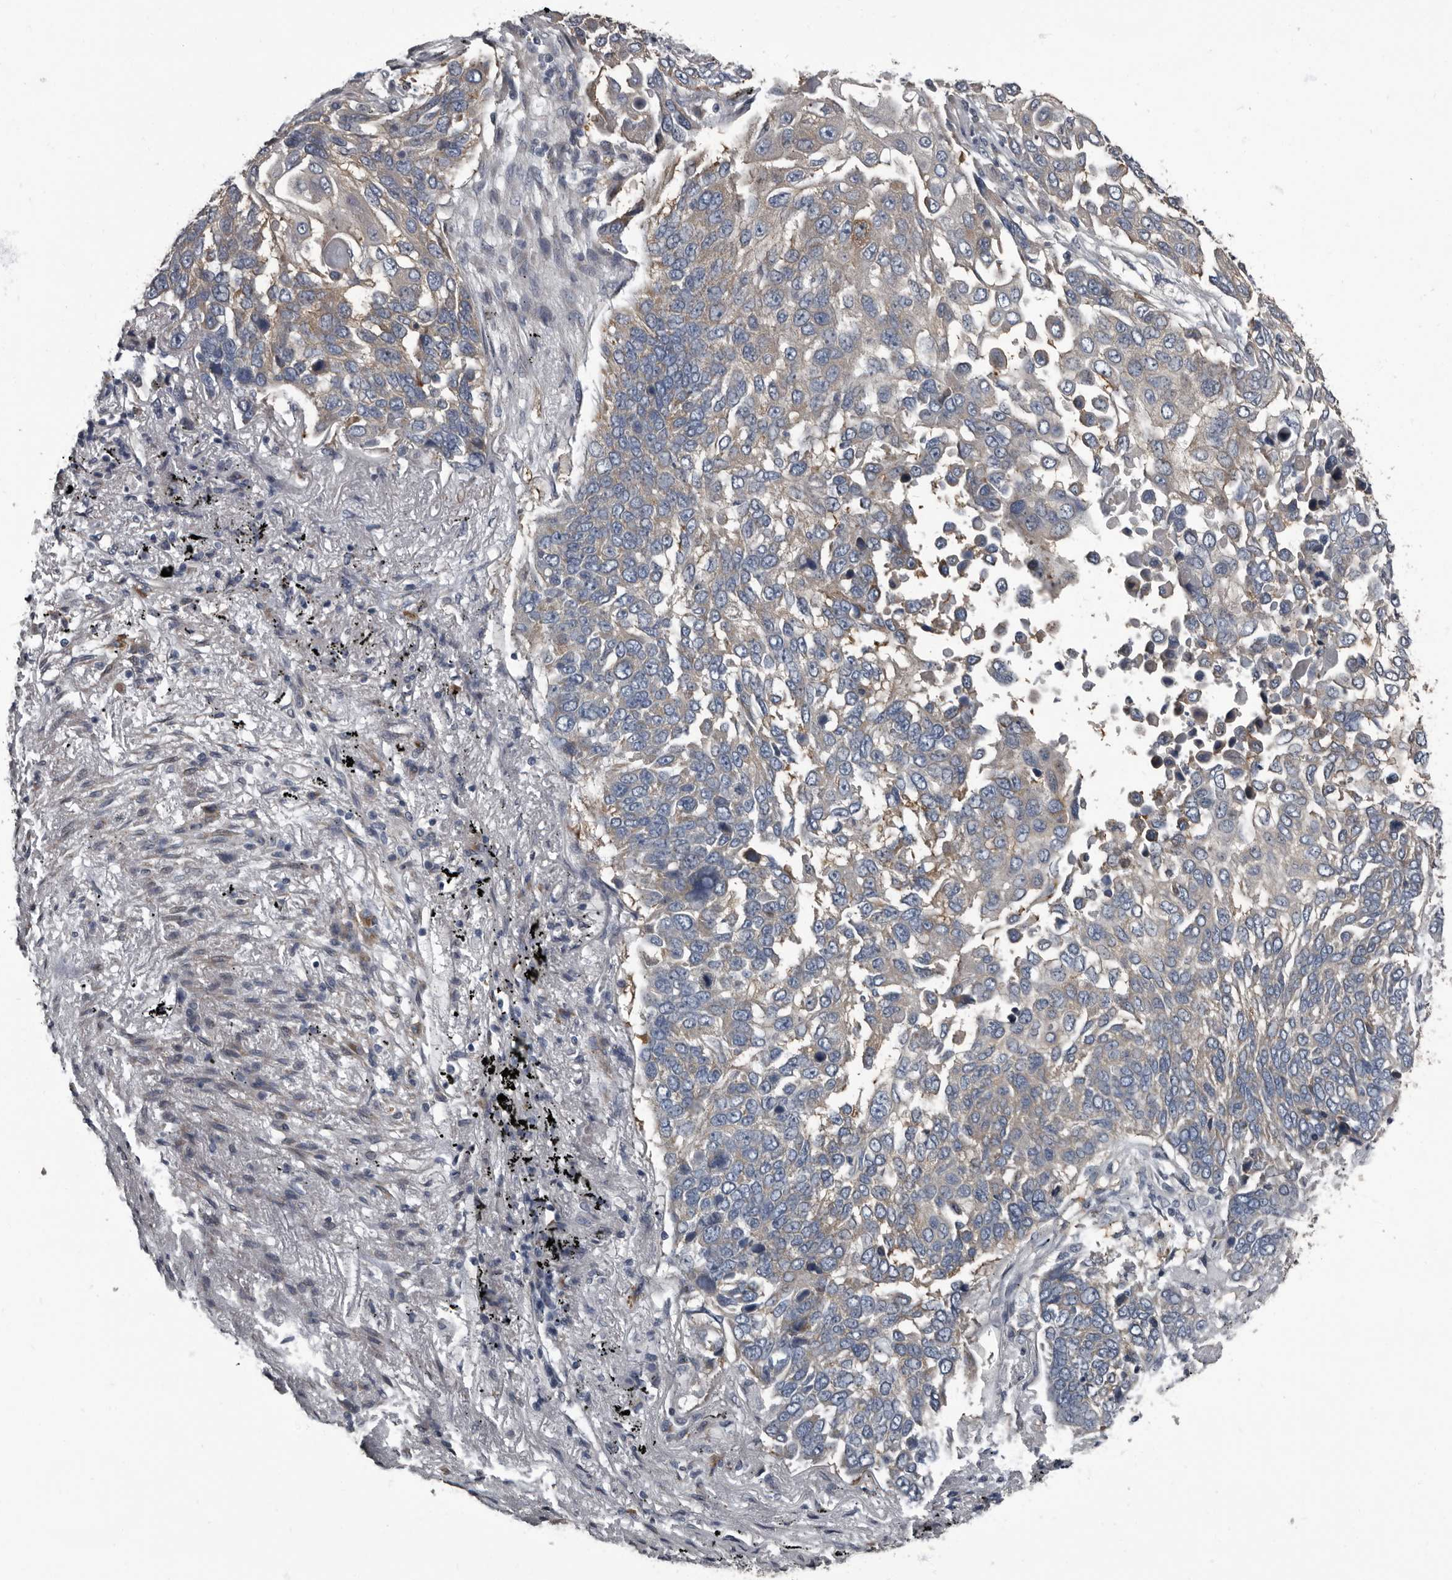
{"staining": {"intensity": "weak", "quantity": "<25%", "location": "cytoplasmic/membranous"}, "tissue": "lung cancer", "cell_type": "Tumor cells", "image_type": "cancer", "snomed": [{"axis": "morphology", "description": "Squamous cell carcinoma, NOS"}, {"axis": "topography", "description": "Lung"}], "caption": "A micrograph of lung squamous cell carcinoma stained for a protein shows no brown staining in tumor cells. The staining is performed using DAB brown chromogen with nuclei counter-stained in using hematoxylin.", "gene": "TPD52L1", "patient": {"sex": "male", "age": 66}}